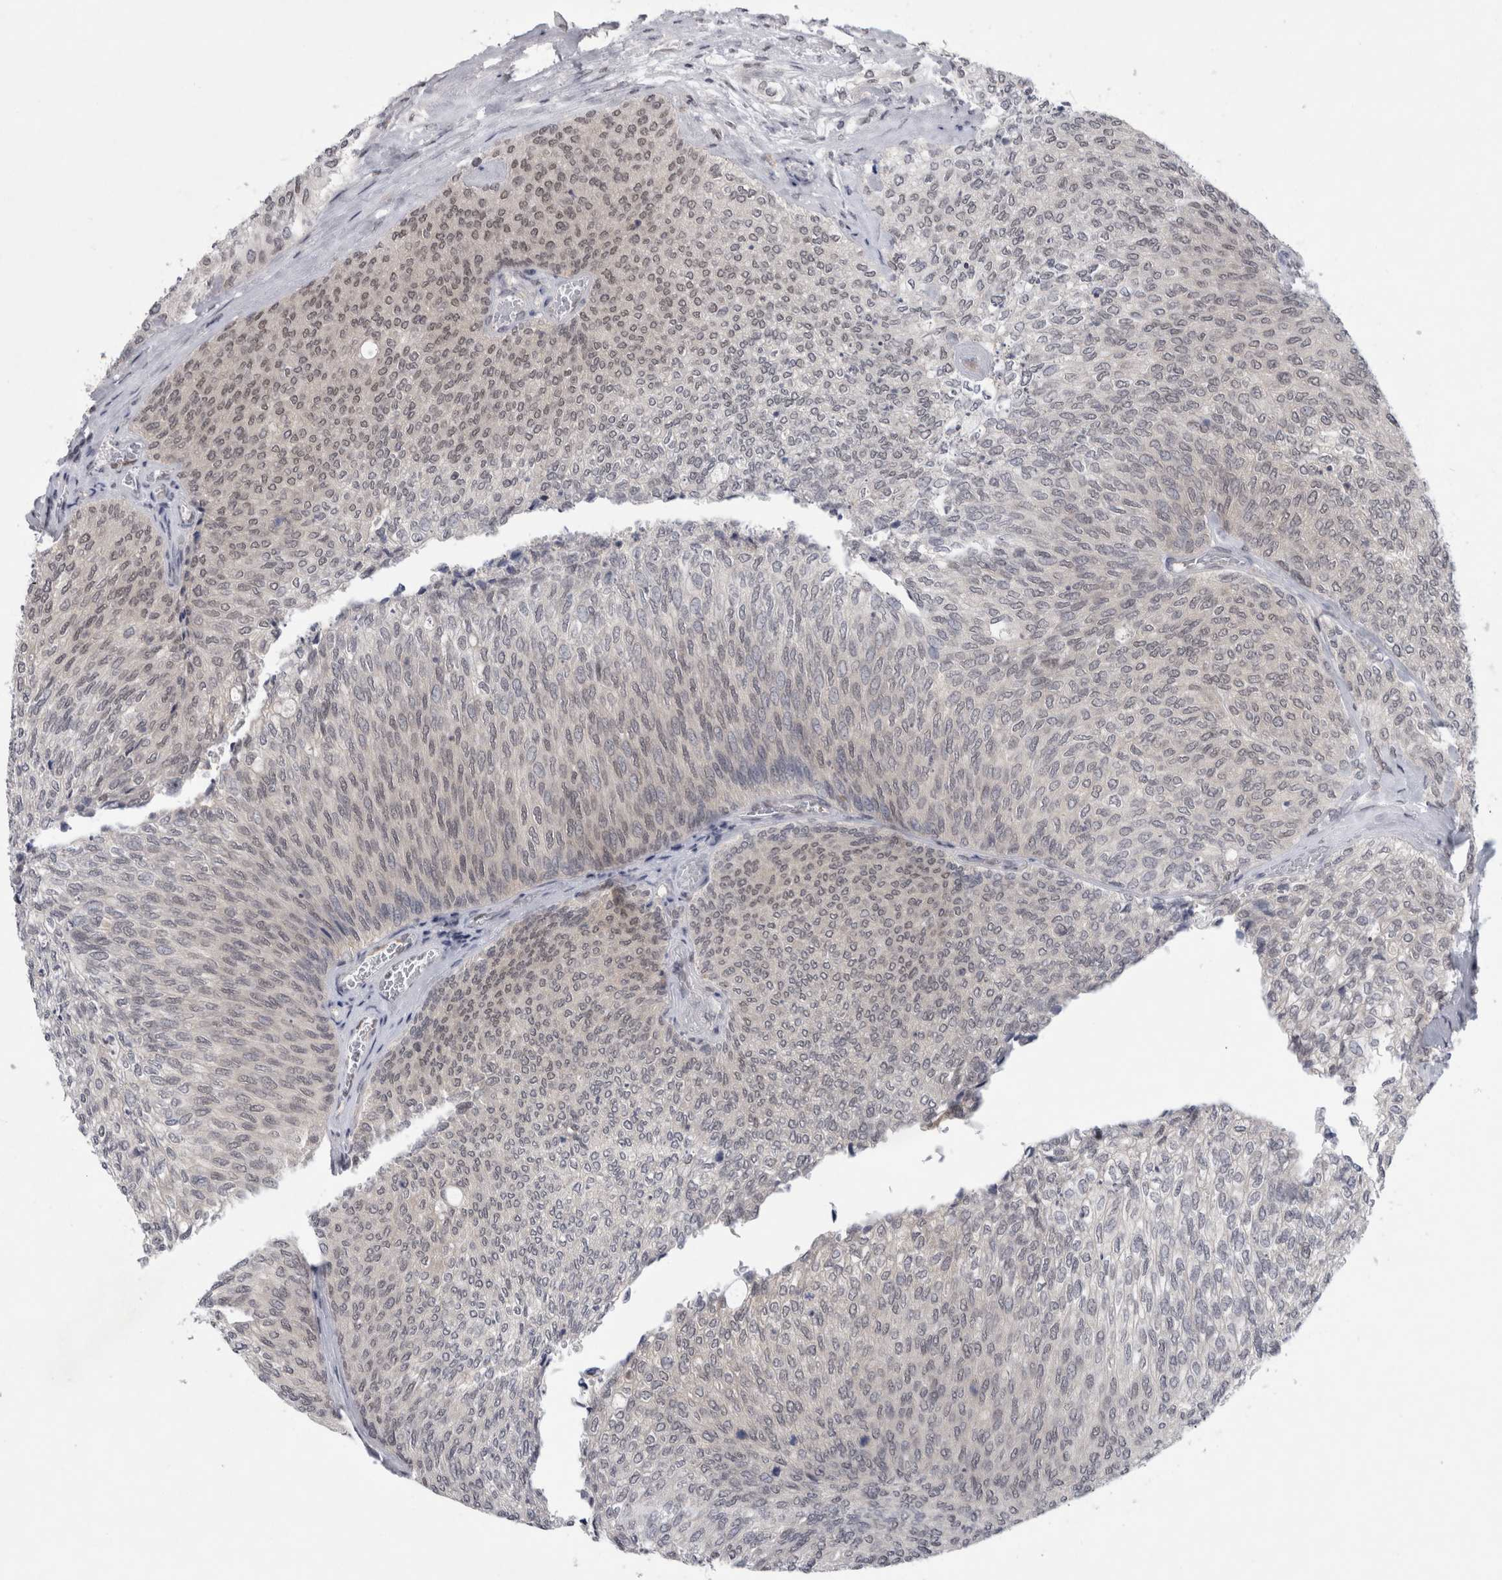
{"staining": {"intensity": "weak", "quantity": "25%-75%", "location": "nuclear"}, "tissue": "urothelial cancer", "cell_type": "Tumor cells", "image_type": "cancer", "snomed": [{"axis": "morphology", "description": "Urothelial carcinoma, Low grade"}, {"axis": "topography", "description": "Urinary bladder"}], "caption": "Low-grade urothelial carcinoma stained for a protein (brown) exhibits weak nuclear positive staining in about 25%-75% of tumor cells.", "gene": "PSMB2", "patient": {"sex": "female", "age": 79}}